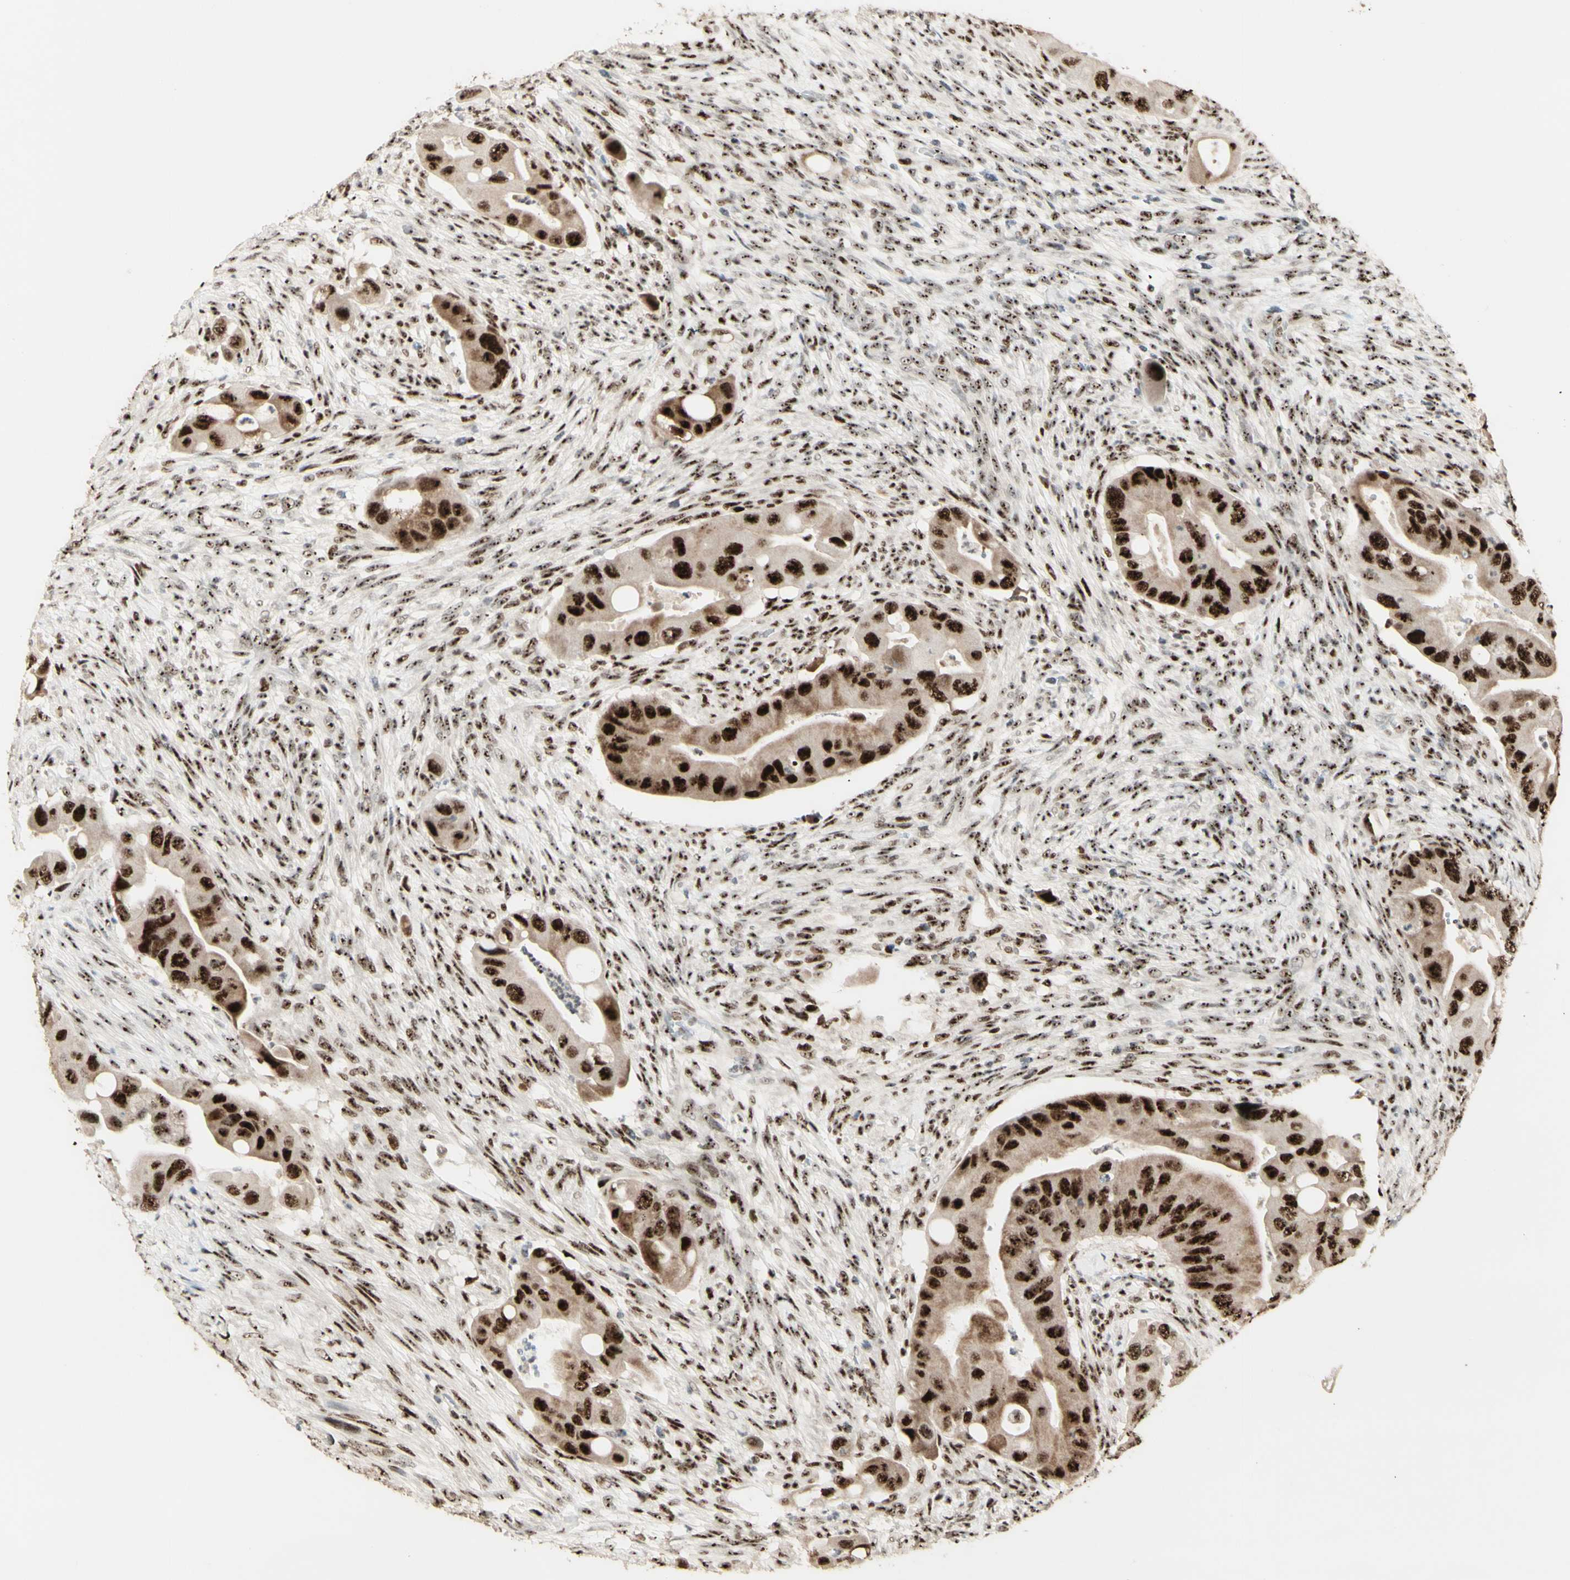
{"staining": {"intensity": "strong", "quantity": ">75%", "location": "cytoplasmic/membranous,nuclear"}, "tissue": "colorectal cancer", "cell_type": "Tumor cells", "image_type": "cancer", "snomed": [{"axis": "morphology", "description": "Adenocarcinoma, NOS"}, {"axis": "topography", "description": "Rectum"}], "caption": "IHC micrograph of human colorectal adenocarcinoma stained for a protein (brown), which demonstrates high levels of strong cytoplasmic/membranous and nuclear positivity in about >75% of tumor cells.", "gene": "DHX9", "patient": {"sex": "female", "age": 57}}